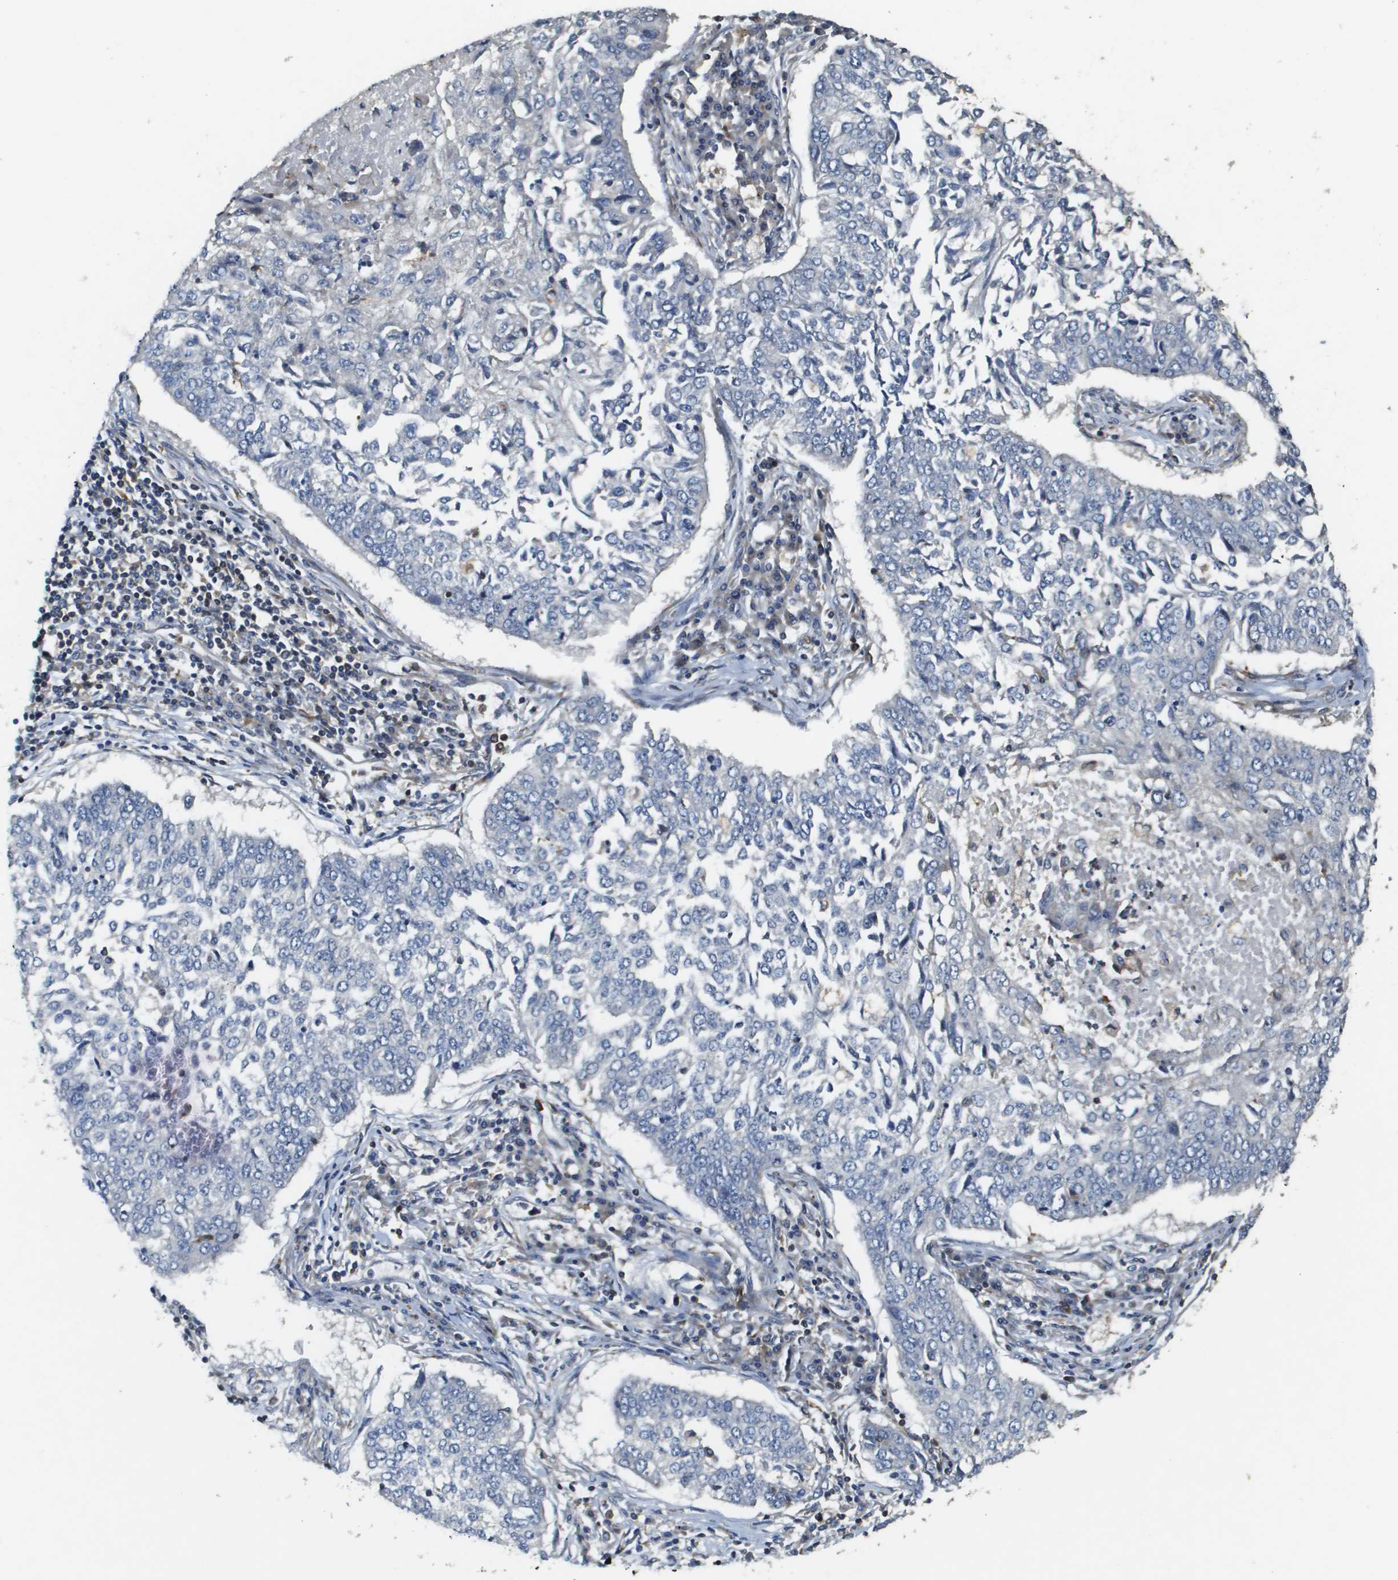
{"staining": {"intensity": "negative", "quantity": "none", "location": "none"}, "tissue": "lung cancer", "cell_type": "Tumor cells", "image_type": "cancer", "snomed": [{"axis": "morphology", "description": "Normal tissue, NOS"}, {"axis": "morphology", "description": "Squamous cell carcinoma, NOS"}, {"axis": "topography", "description": "Cartilage tissue"}, {"axis": "topography", "description": "Bronchus"}, {"axis": "topography", "description": "Lung"}], "caption": "A high-resolution histopathology image shows immunohistochemistry (IHC) staining of lung cancer (squamous cell carcinoma), which shows no significant staining in tumor cells.", "gene": "SCN4B", "patient": {"sex": "female", "age": 49}}